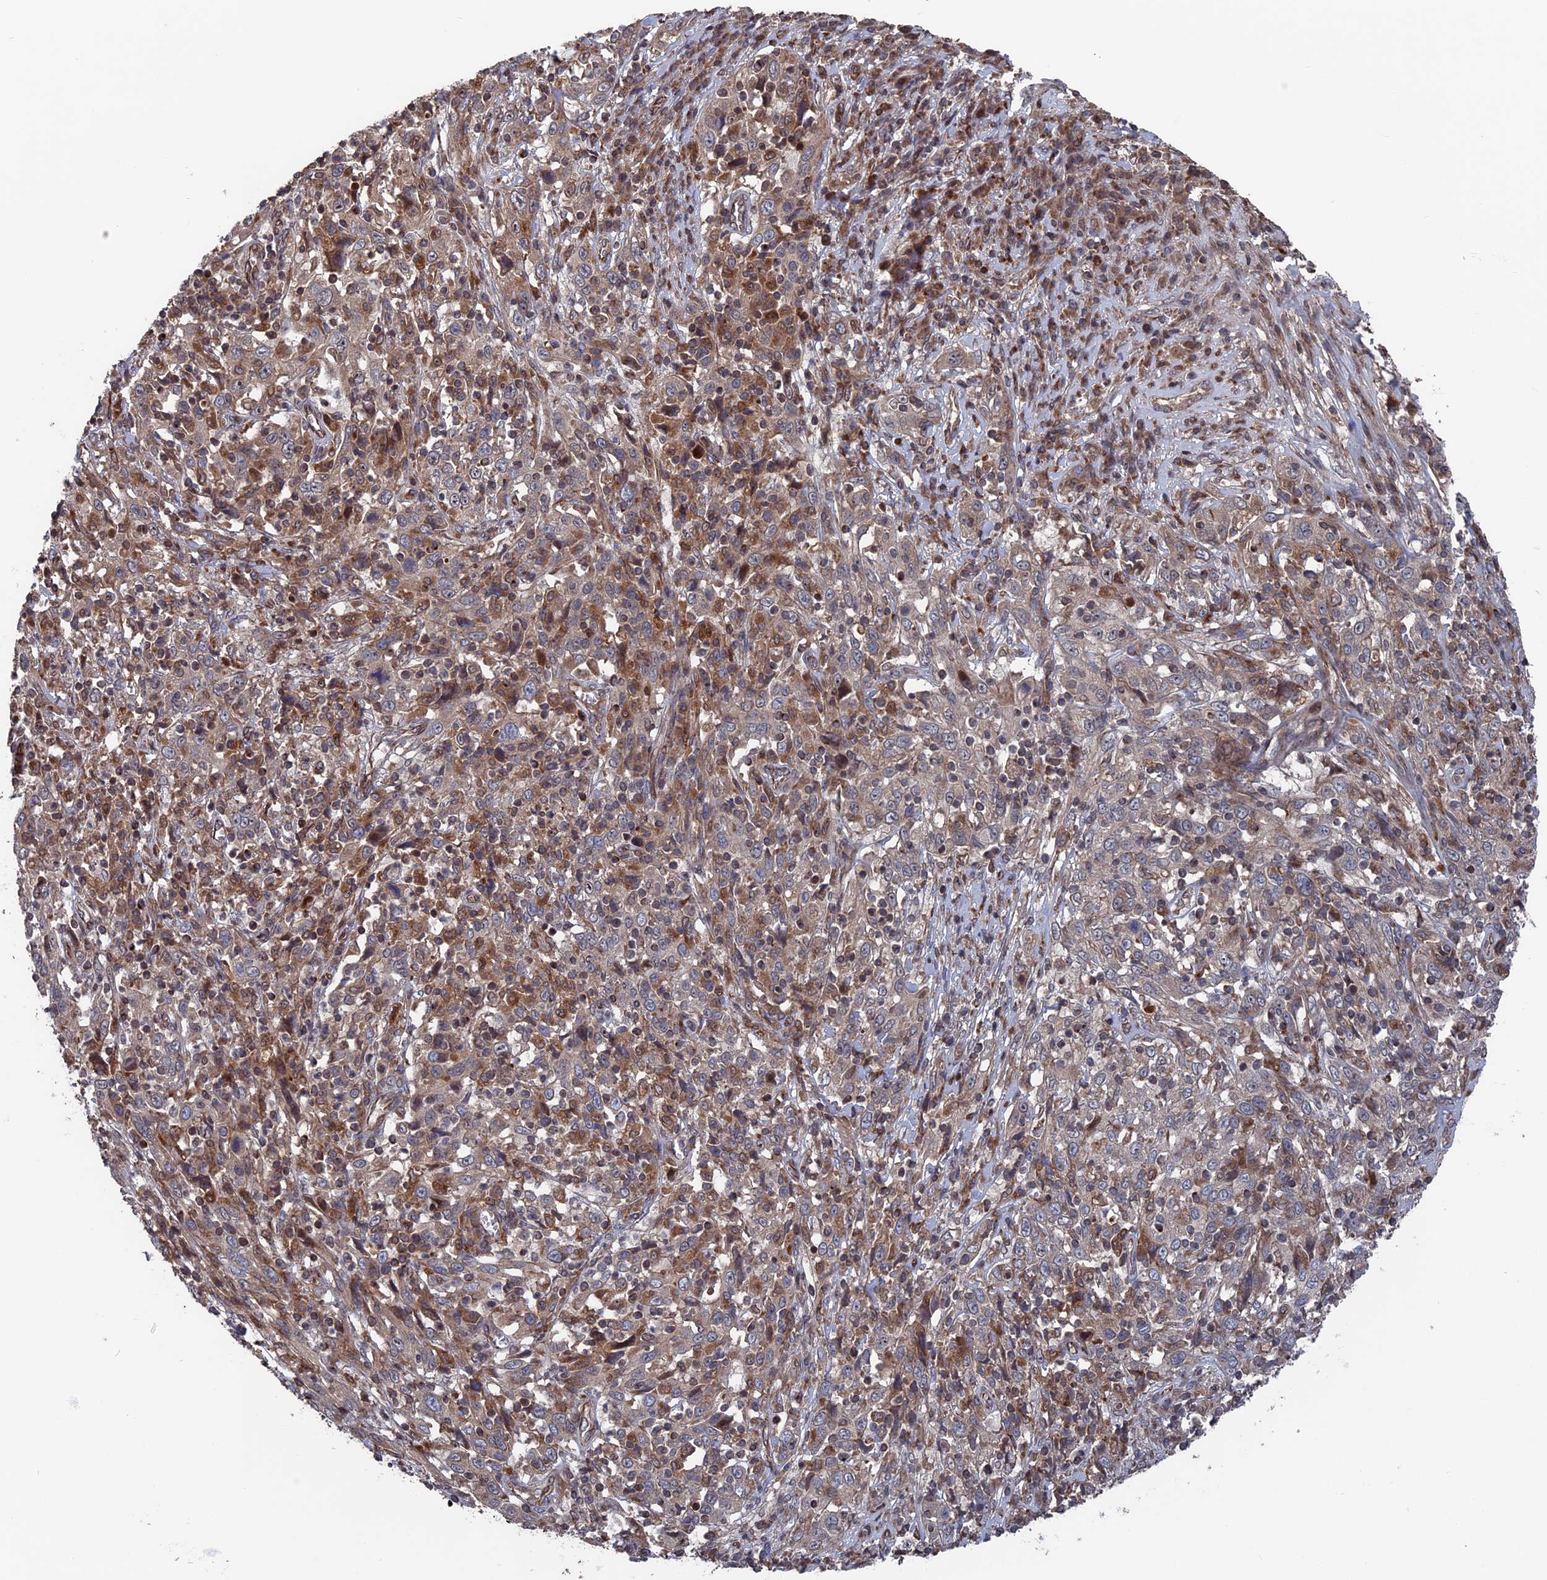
{"staining": {"intensity": "weak", "quantity": "<25%", "location": "cytoplasmic/membranous"}, "tissue": "cervical cancer", "cell_type": "Tumor cells", "image_type": "cancer", "snomed": [{"axis": "morphology", "description": "Squamous cell carcinoma, NOS"}, {"axis": "topography", "description": "Cervix"}], "caption": "Protein analysis of squamous cell carcinoma (cervical) exhibits no significant positivity in tumor cells. (DAB (3,3'-diaminobenzidine) immunohistochemistry with hematoxylin counter stain).", "gene": "PLA2G15", "patient": {"sex": "female", "age": 46}}